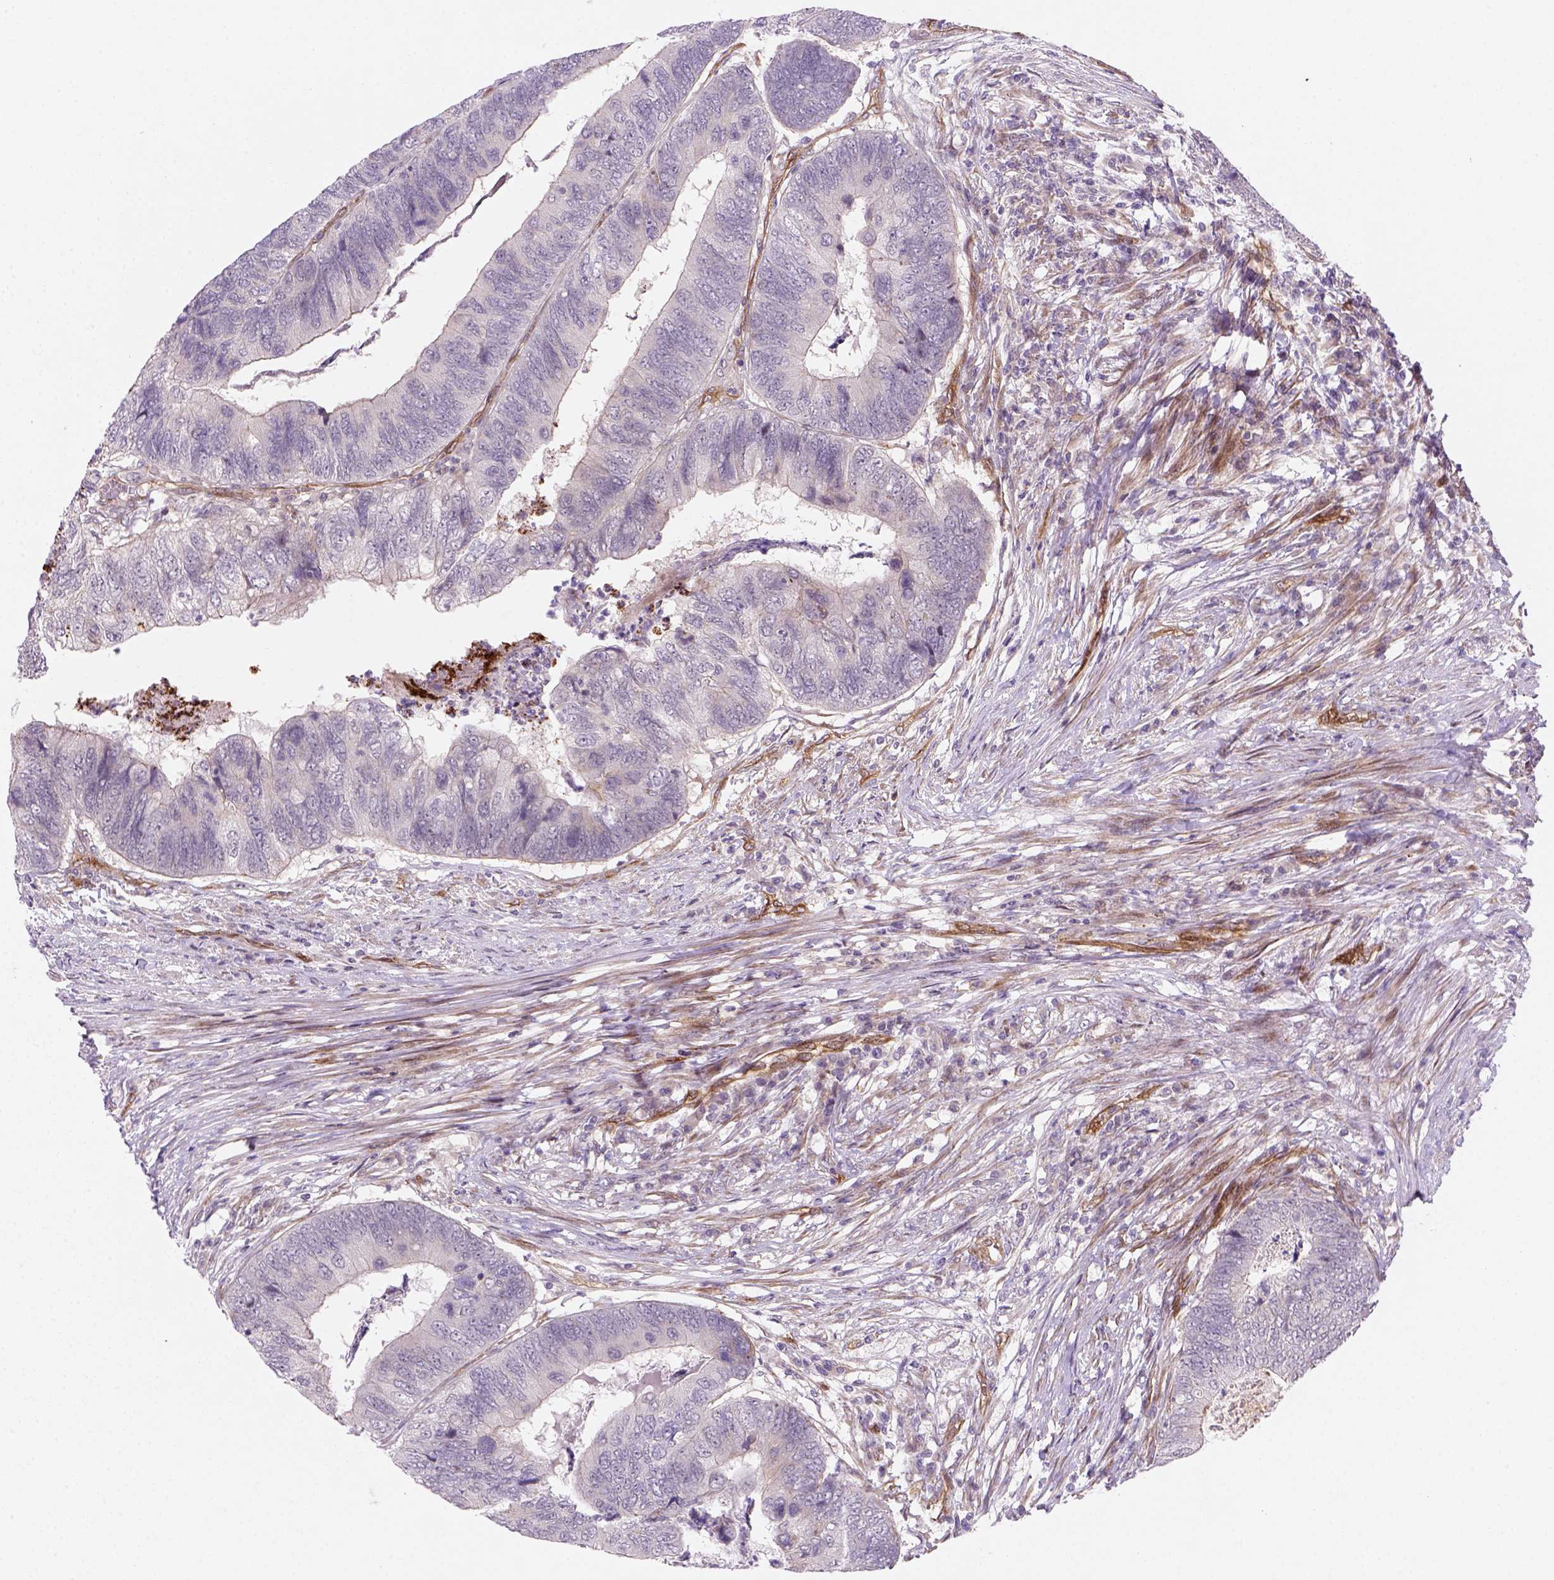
{"staining": {"intensity": "negative", "quantity": "none", "location": "none"}, "tissue": "colorectal cancer", "cell_type": "Tumor cells", "image_type": "cancer", "snomed": [{"axis": "morphology", "description": "Adenocarcinoma, NOS"}, {"axis": "topography", "description": "Colon"}], "caption": "Tumor cells show no significant staining in adenocarcinoma (colorectal).", "gene": "VSTM5", "patient": {"sex": "female", "age": 67}}